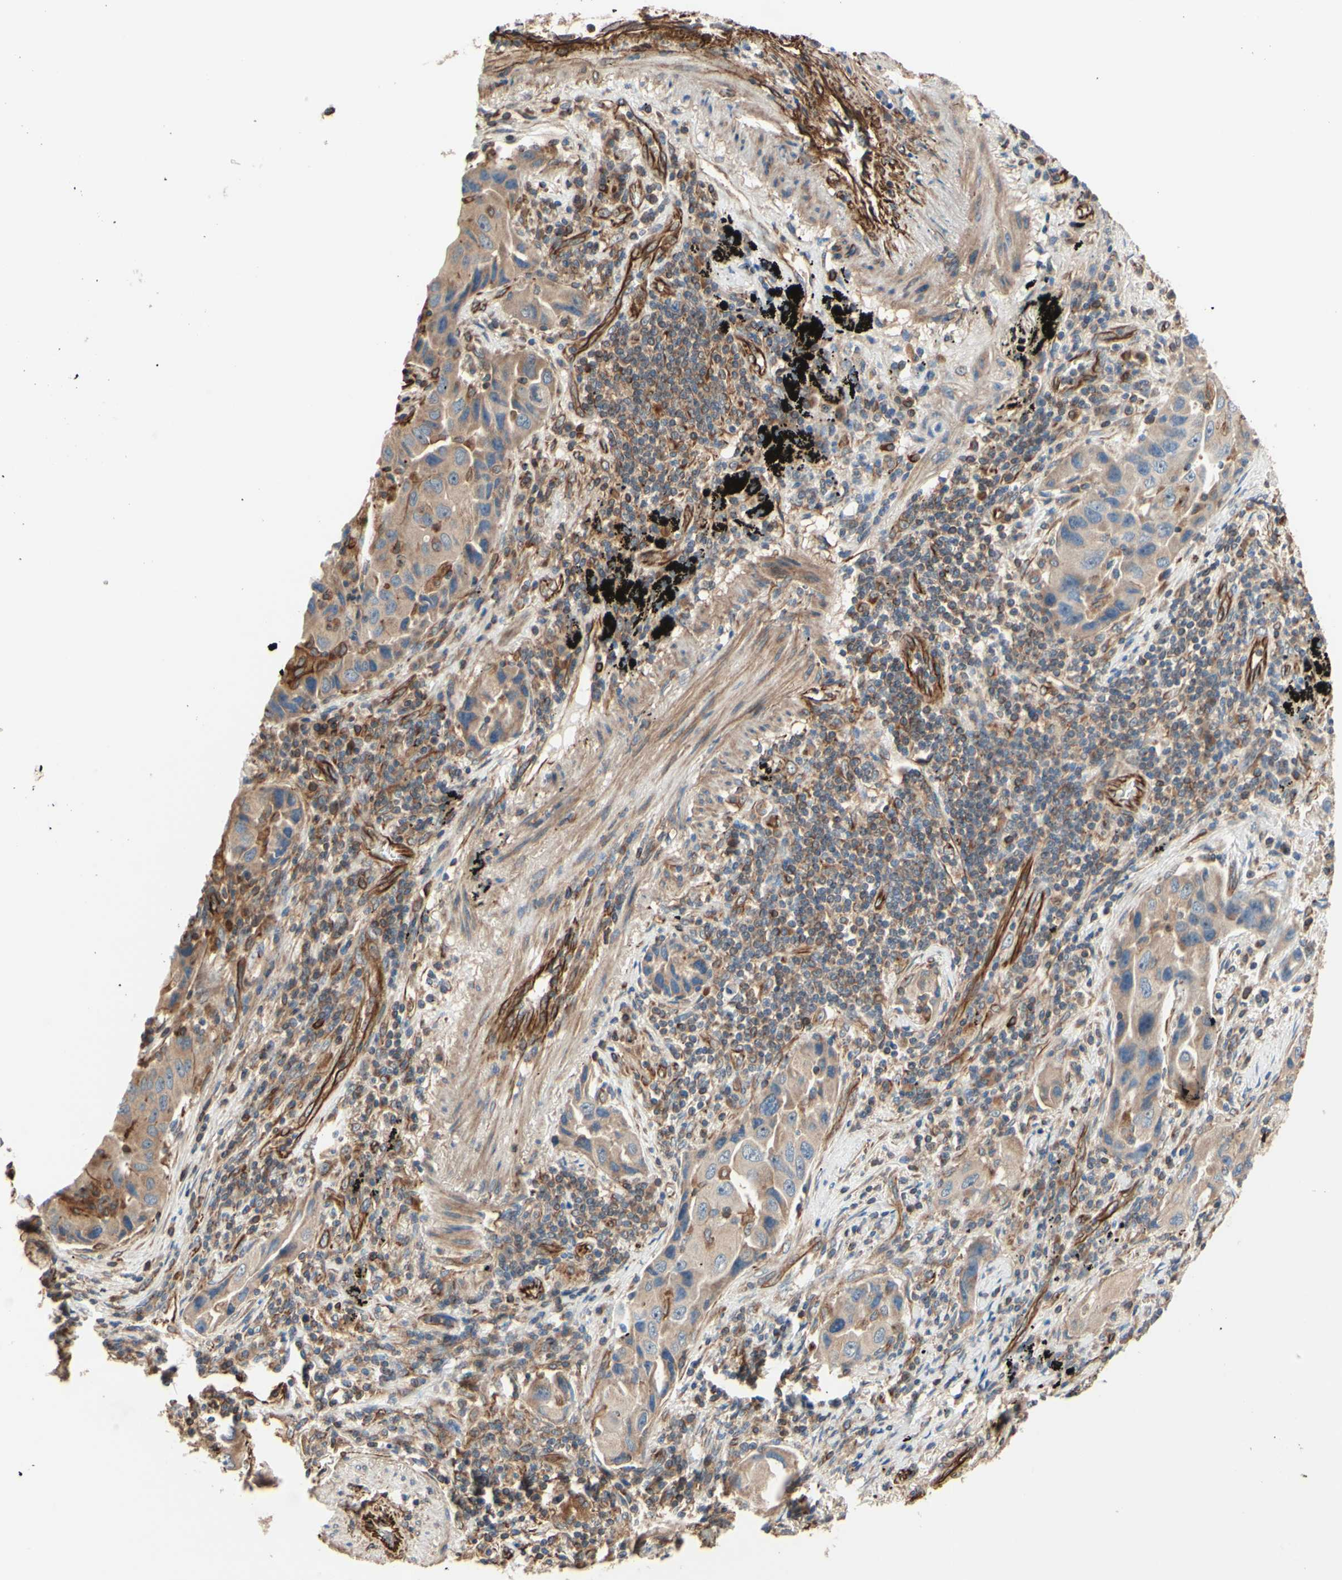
{"staining": {"intensity": "weak", "quantity": ">75%", "location": "cytoplasmic/membranous"}, "tissue": "lung cancer", "cell_type": "Tumor cells", "image_type": "cancer", "snomed": [{"axis": "morphology", "description": "Adenocarcinoma, NOS"}, {"axis": "topography", "description": "Lung"}], "caption": "Human adenocarcinoma (lung) stained with a brown dye displays weak cytoplasmic/membranous positive positivity in approximately >75% of tumor cells.", "gene": "TRAF2", "patient": {"sex": "female", "age": 65}}